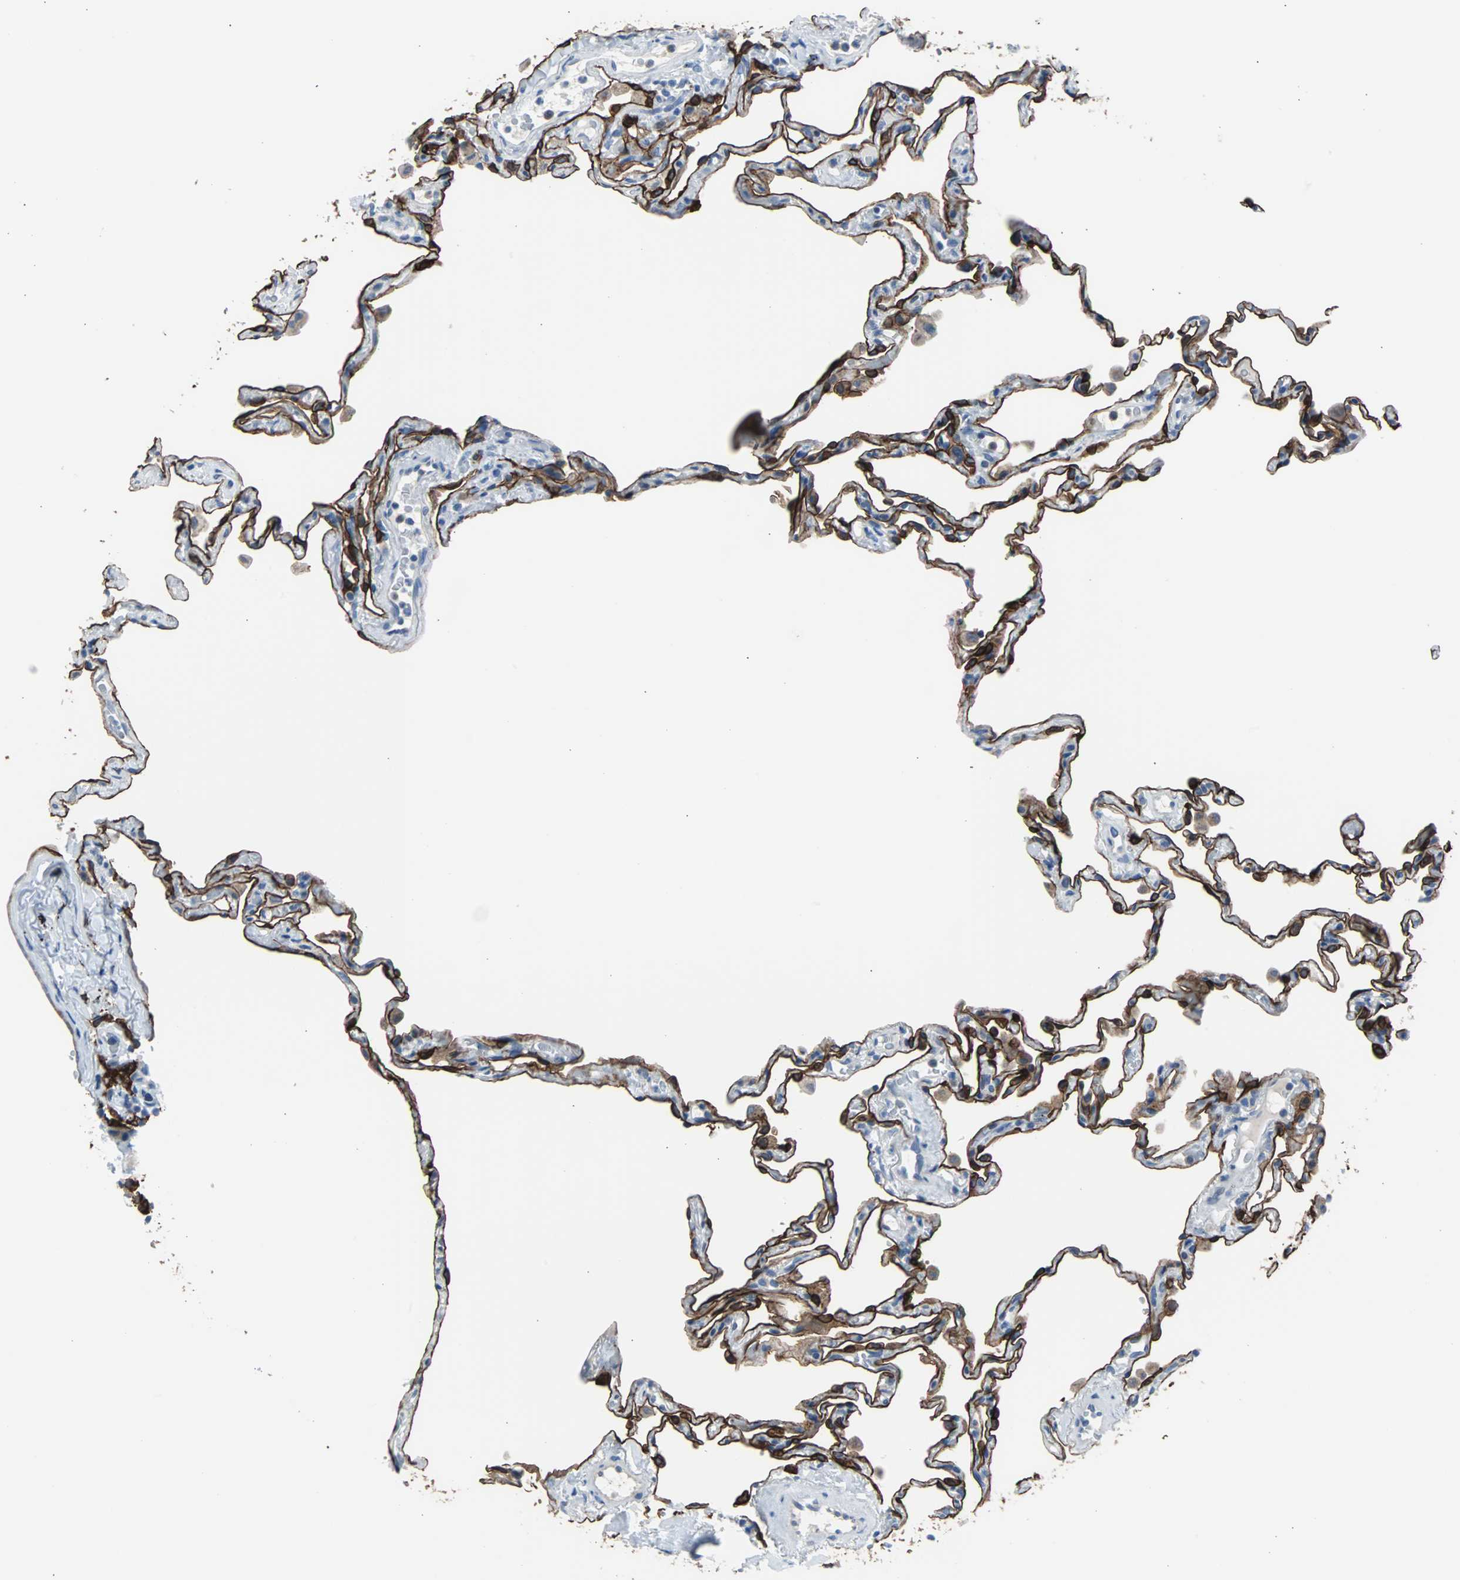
{"staining": {"intensity": "strong", "quantity": ">75%", "location": "cytoplasmic/membranous"}, "tissue": "lung", "cell_type": "Alveolar cells", "image_type": "normal", "snomed": [{"axis": "morphology", "description": "Normal tissue, NOS"}, {"axis": "topography", "description": "Lung"}], "caption": "Protein staining reveals strong cytoplasmic/membranous staining in approximately >75% of alveolar cells in unremarkable lung.", "gene": "KRT7", "patient": {"sex": "male", "age": 59}}